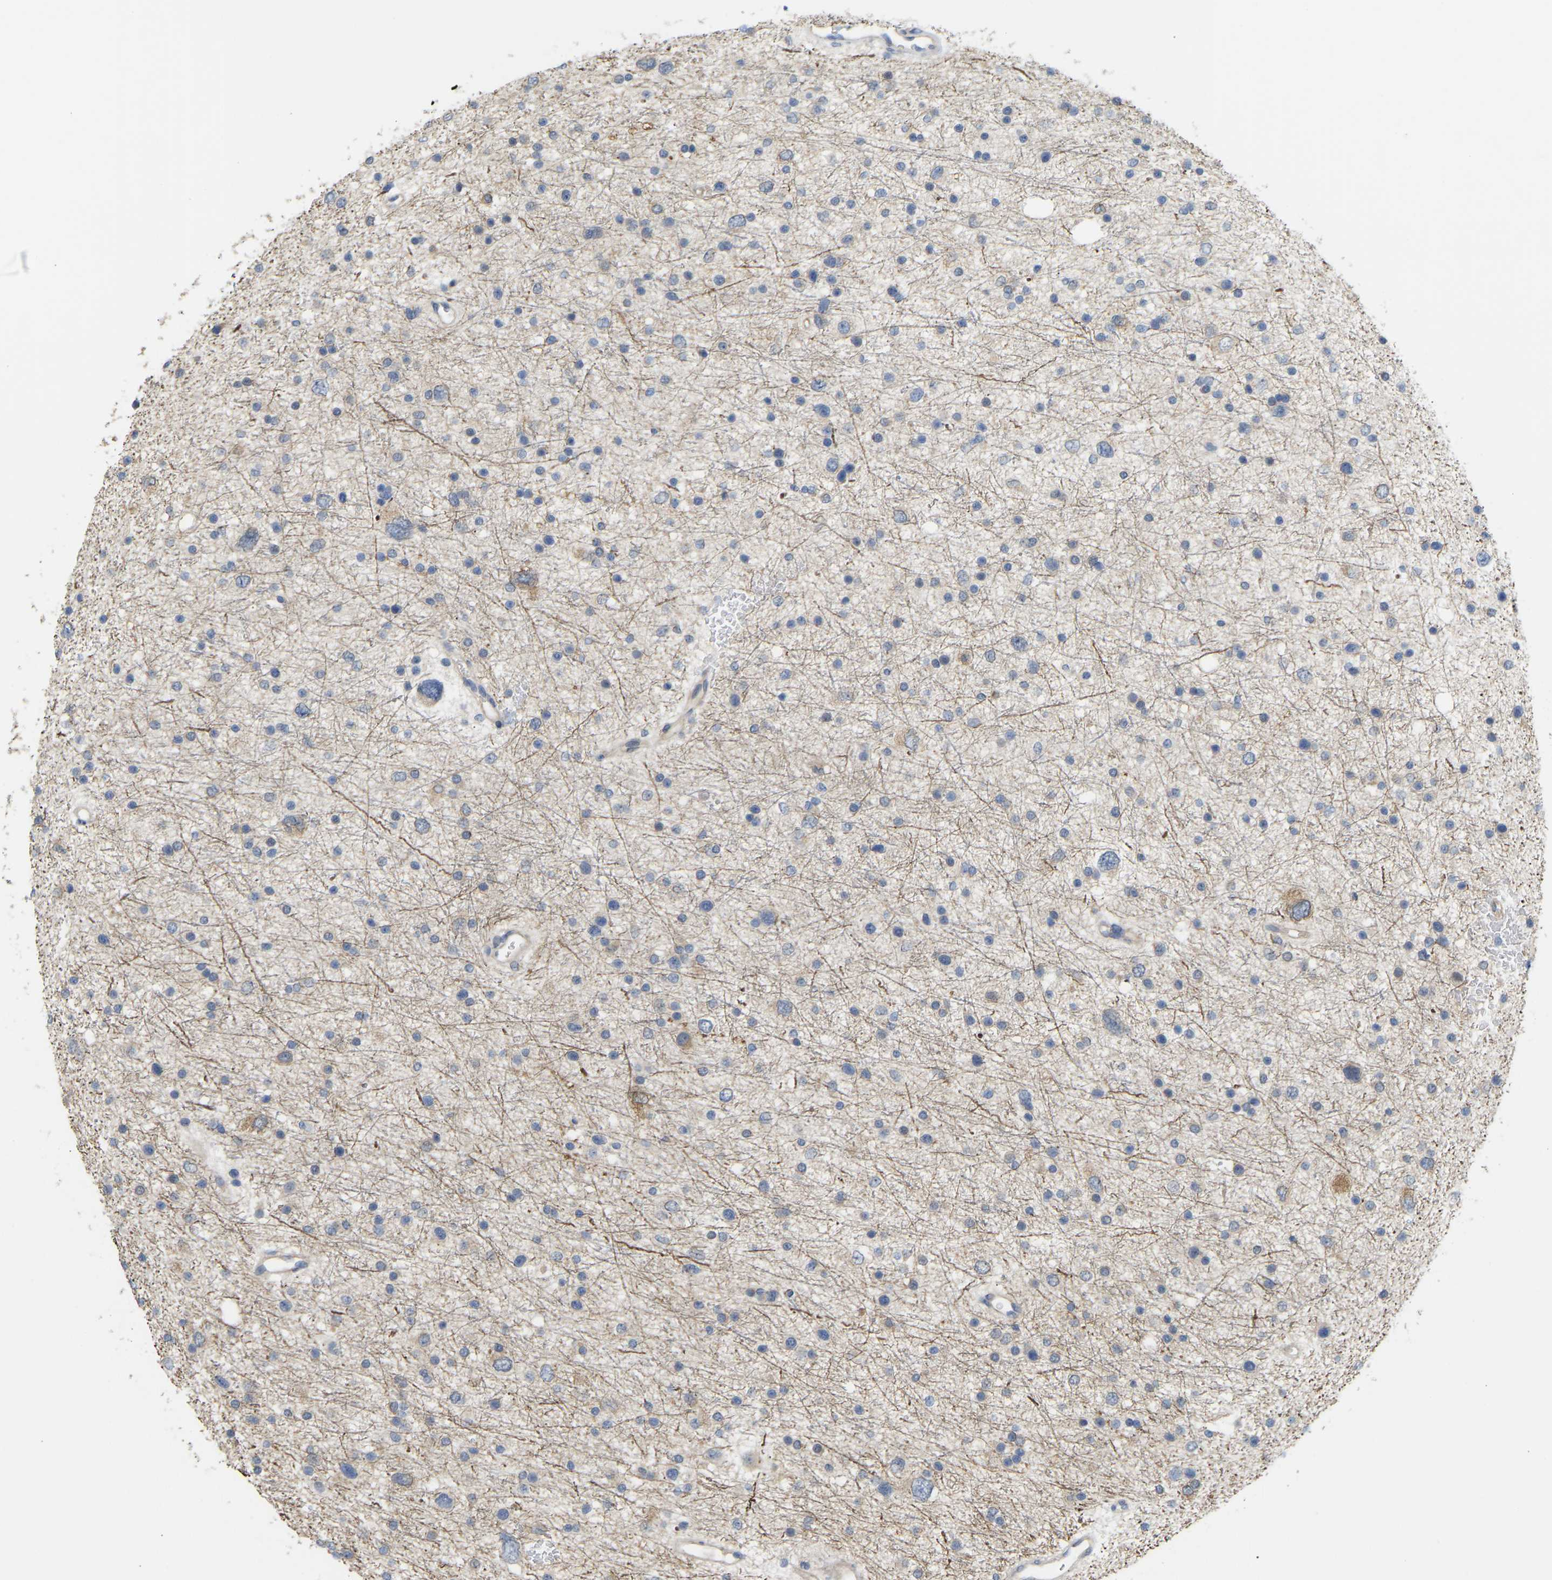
{"staining": {"intensity": "negative", "quantity": "none", "location": "none"}, "tissue": "glioma", "cell_type": "Tumor cells", "image_type": "cancer", "snomed": [{"axis": "morphology", "description": "Glioma, malignant, Low grade"}, {"axis": "topography", "description": "Brain"}], "caption": "The micrograph shows no significant expression in tumor cells of glioma.", "gene": "BEND3", "patient": {"sex": "female", "age": 37}}